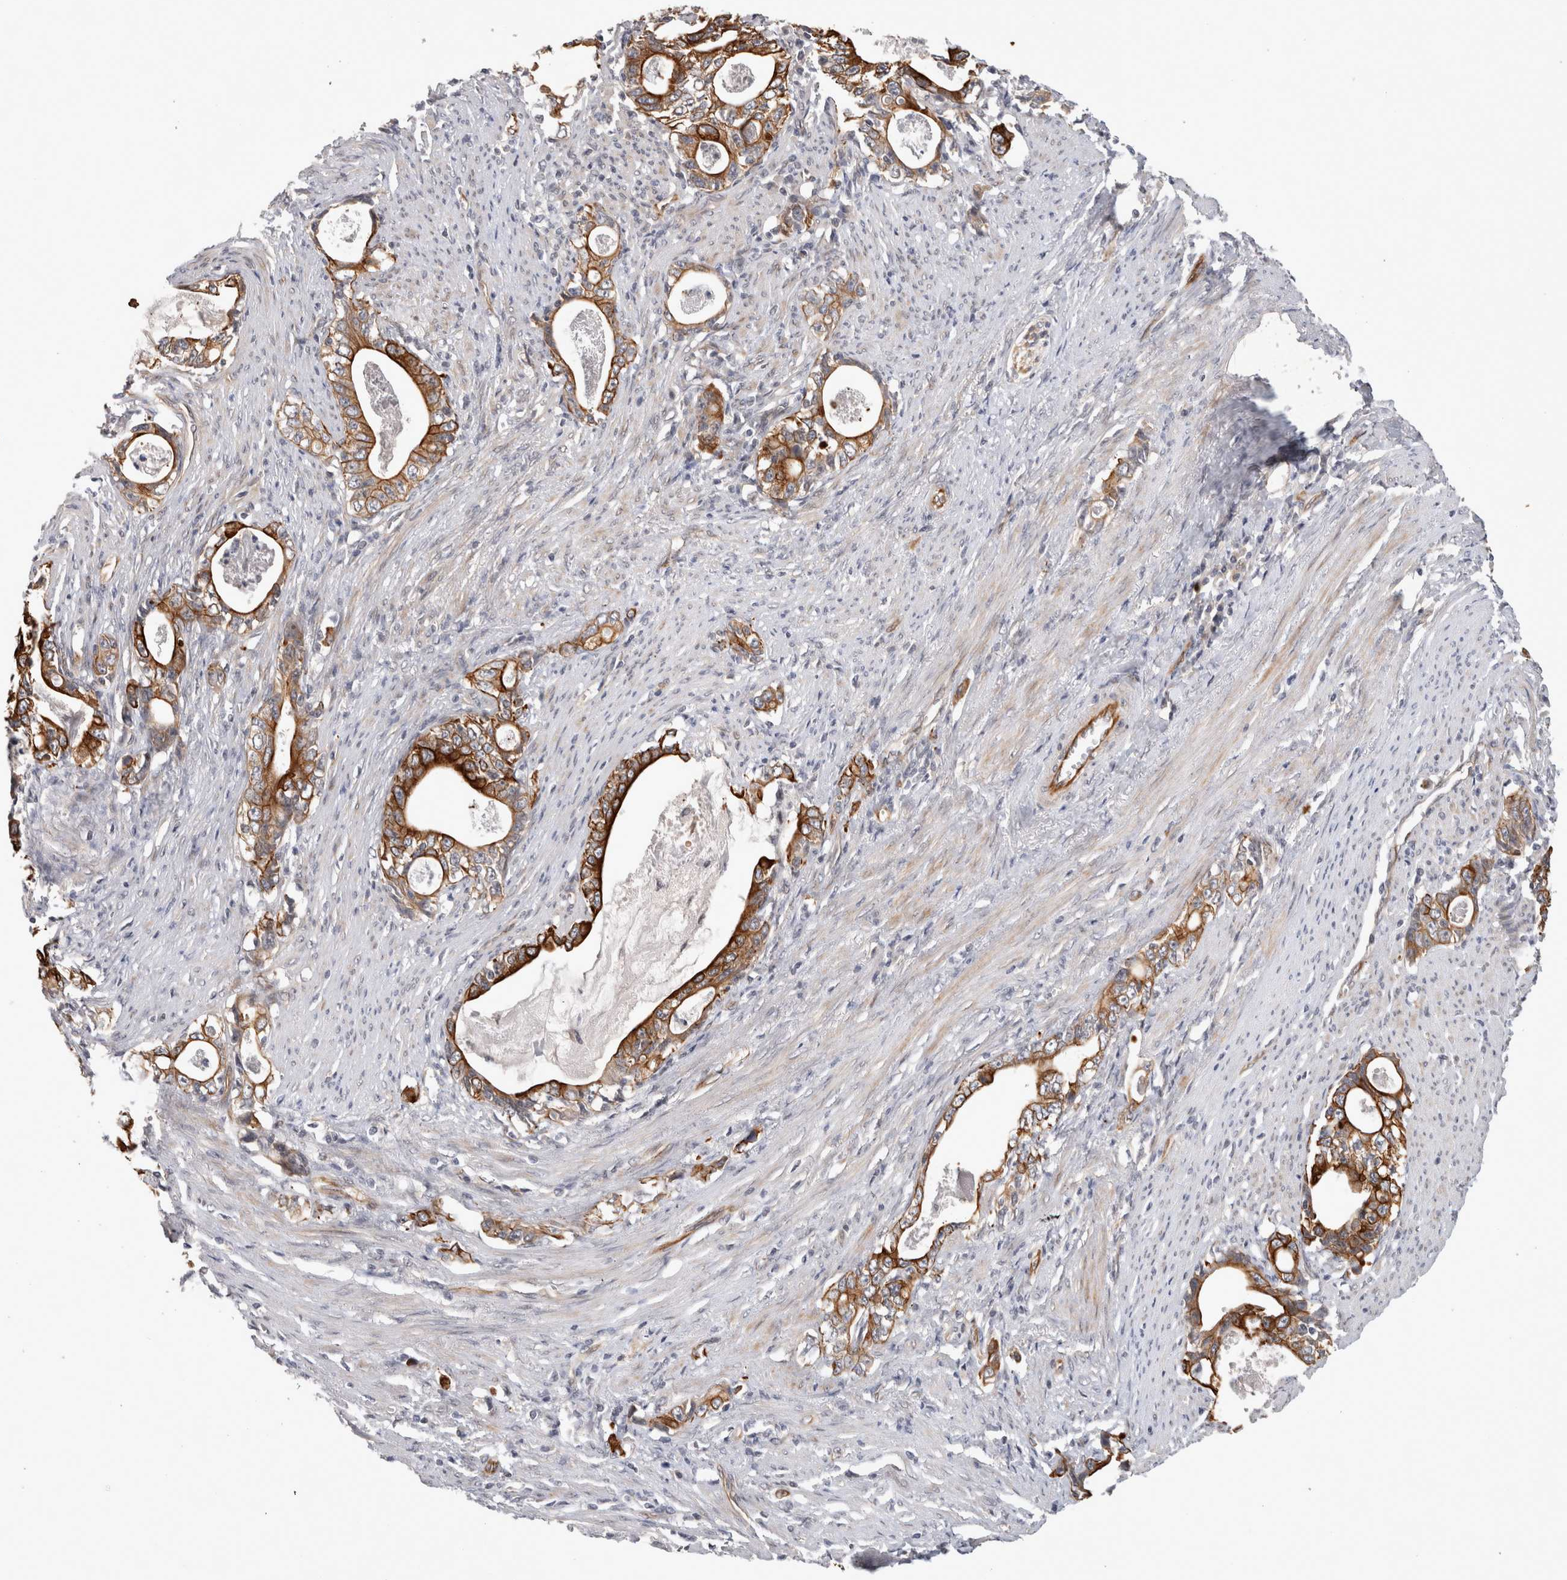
{"staining": {"intensity": "strong", "quantity": ">75%", "location": "cytoplasmic/membranous"}, "tissue": "stomach cancer", "cell_type": "Tumor cells", "image_type": "cancer", "snomed": [{"axis": "morphology", "description": "Adenocarcinoma, NOS"}, {"axis": "topography", "description": "Stomach, lower"}], "caption": "Human stomach adenocarcinoma stained for a protein (brown) exhibits strong cytoplasmic/membranous positive positivity in about >75% of tumor cells.", "gene": "CRISPLD1", "patient": {"sex": "female", "age": 72}}